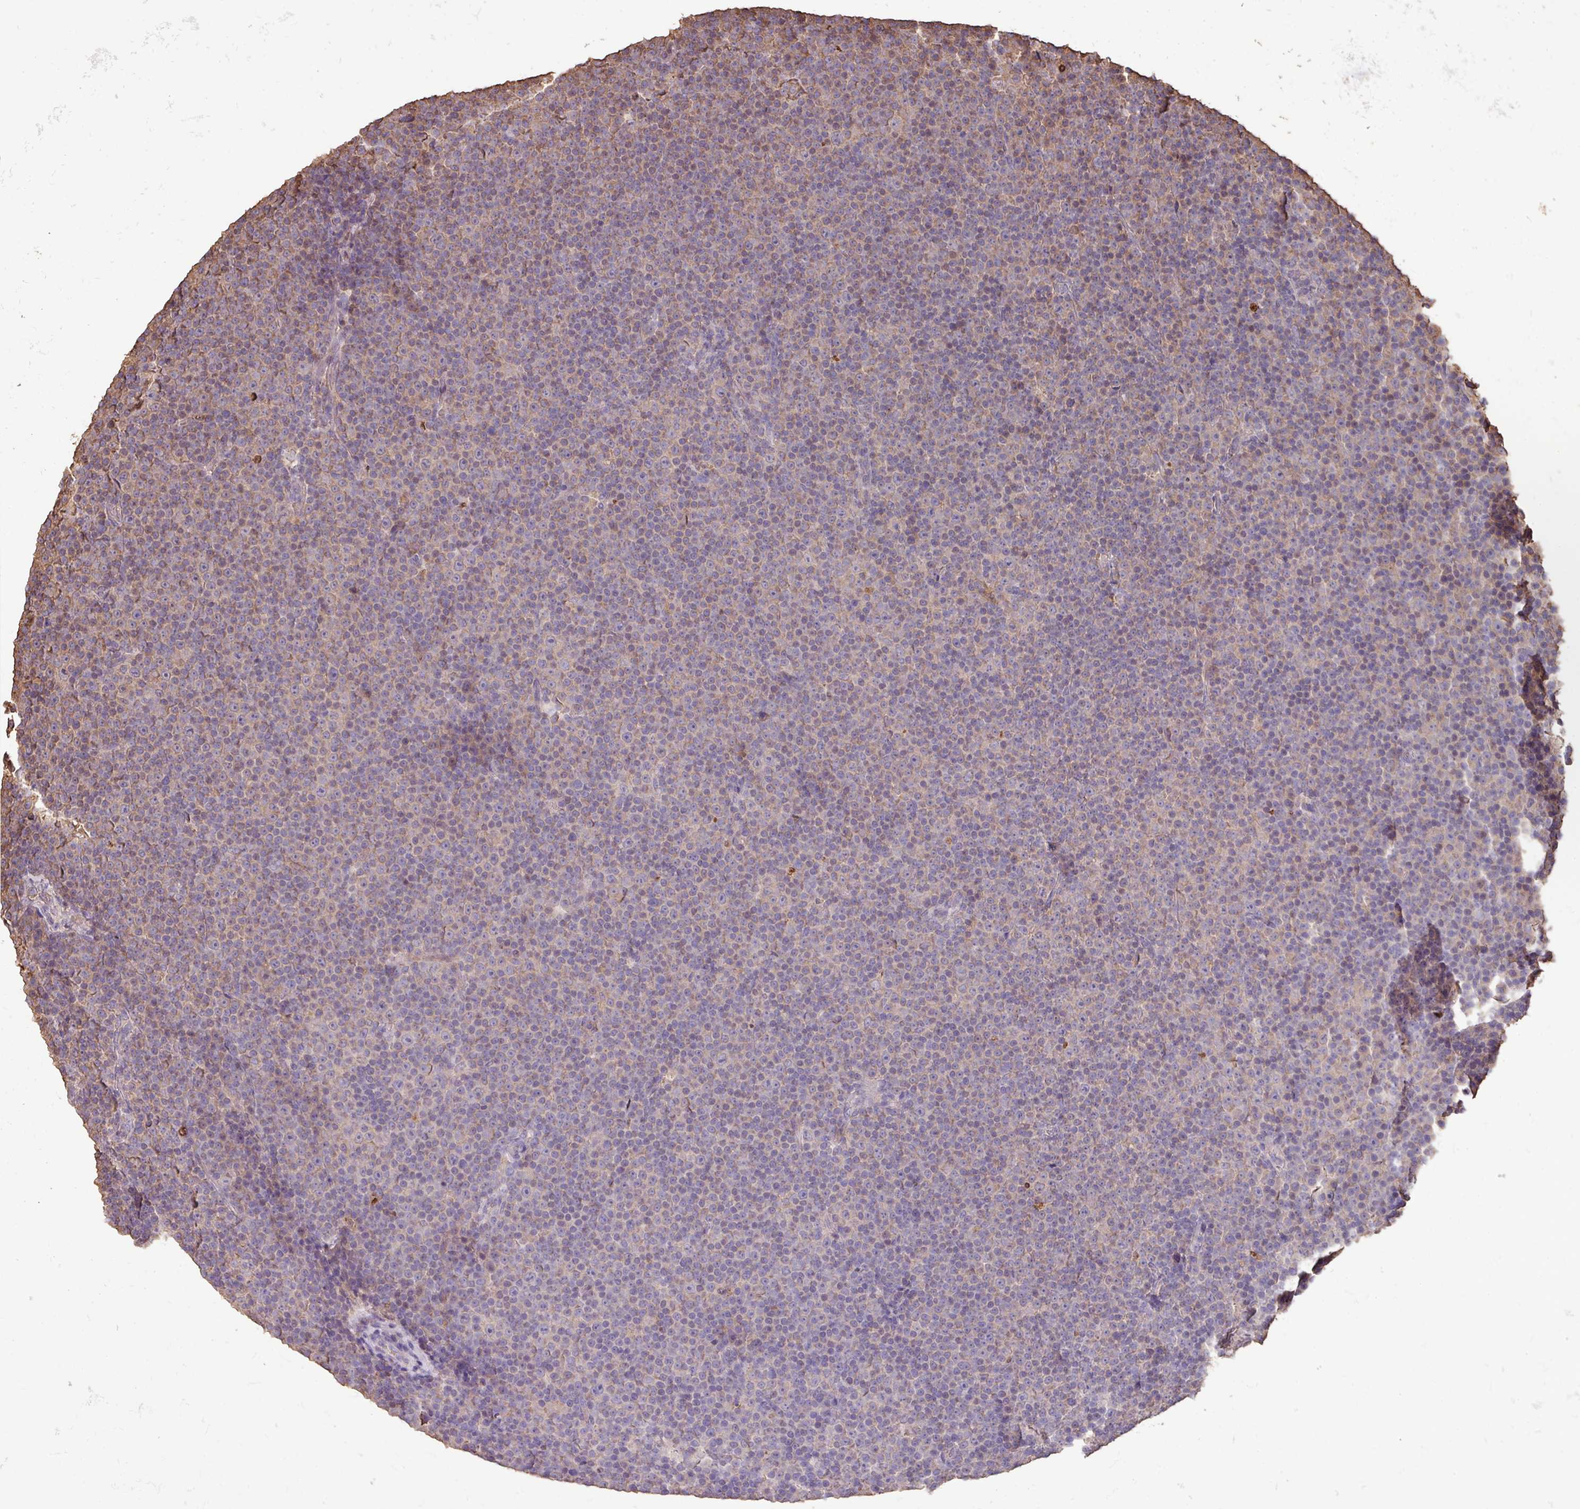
{"staining": {"intensity": "weak", "quantity": "<25%", "location": "cytoplasmic/membranous"}, "tissue": "lymphoma", "cell_type": "Tumor cells", "image_type": "cancer", "snomed": [{"axis": "morphology", "description": "Malignant lymphoma, non-Hodgkin's type, Low grade"}, {"axis": "topography", "description": "Lymph node"}], "caption": "Immunohistochemistry photomicrograph of neoplastic tissue: human malignant lymphoma, non-Hodgkin's type (low-grade) stained with DAB (3,3'-diaminobenzidine) demonstrates no significant protein staining in tumor cells.", "gene": "CAMK2B", "patient": {"sex": "female", "age": 67}}